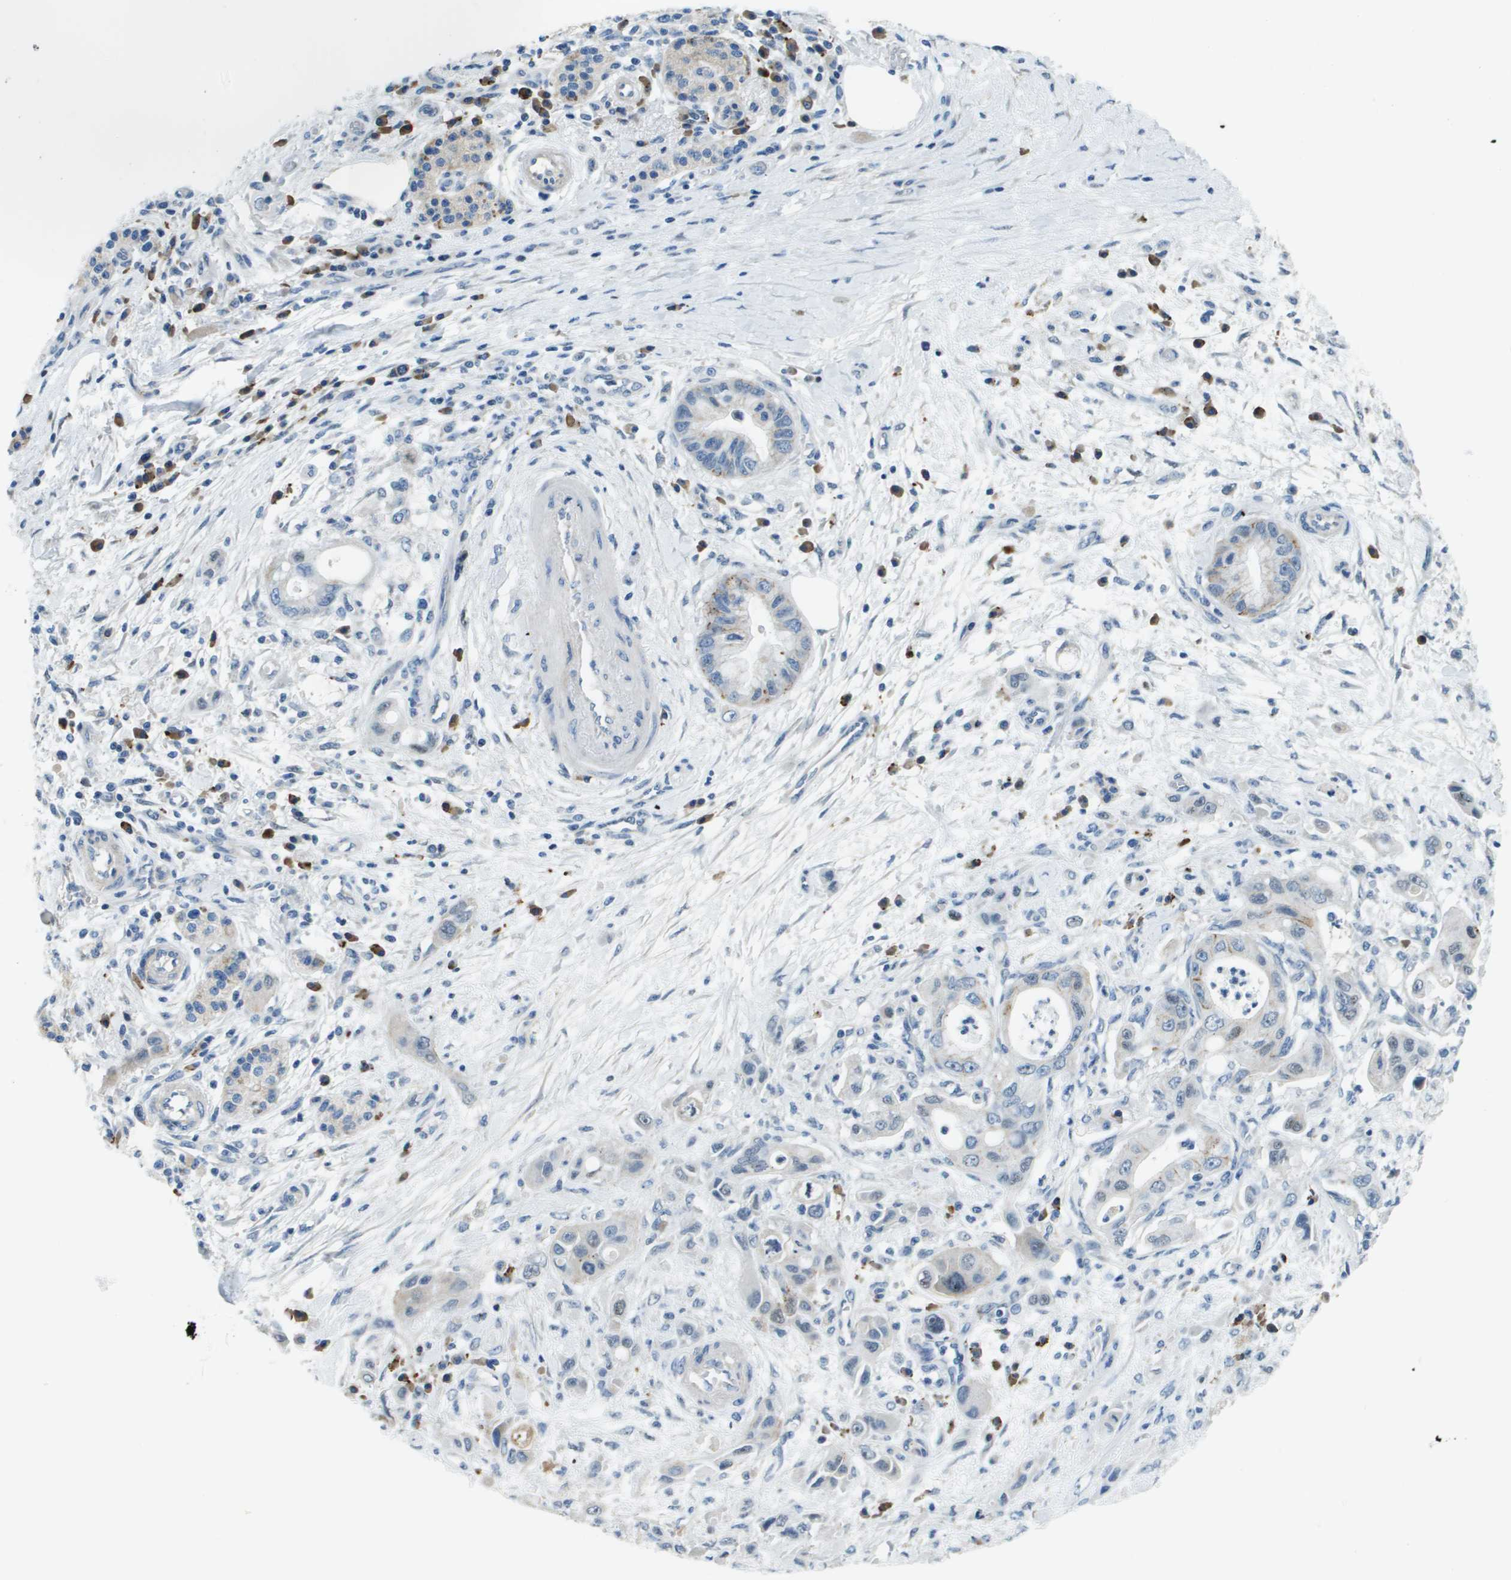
{"staining": {"intensity": "moderate", "quantity": "<25%", "location": "cytoplasmic/membranous"}, "tissue": "pancreatic cancer", "cell_type": "Tumor cells", "image_type": "cancer", "snomed": [{"axis": "morphology", "description": "Adenocarcinoma, NOS"}, {"axis": "topography", "description": "Pancreas"}], "caption": "IHC (DAB) staining of human pancreatic adenocarcinoma demonstrates moderate cytoplasmic/membranous protein positivity in approximately <25% of tumor cells. (DAB = brown stain, brightfield microscopy at high magnification).", "gene": "SDC1", "patient": {"sex": "female", "age": 73}}